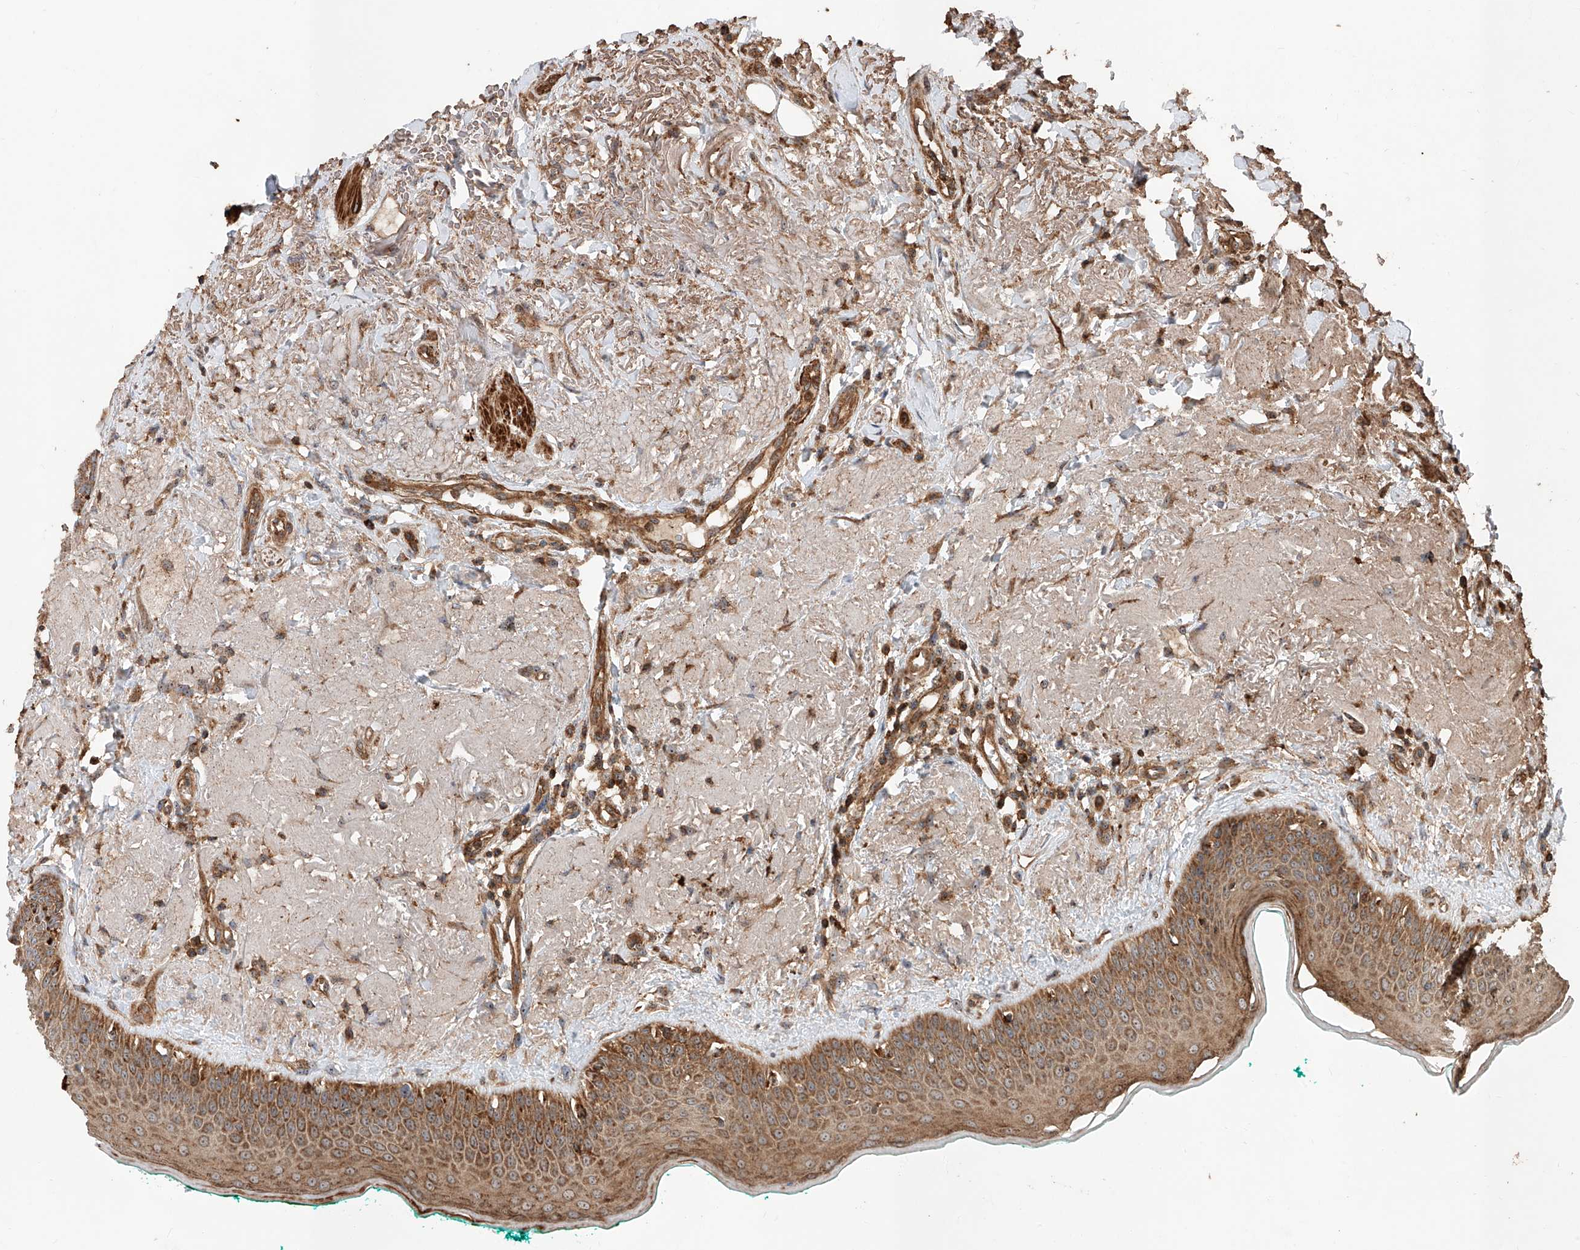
{"staining": {"intensity": "strong", "quantity": ">75%", "location": "cytoplasmic/membranous"}, "tissue": "oral mucosa", "cell_type": "Squamous epithelial cells", "image_type": "normal", "snomed": [{"axis": "morphology", "description": "Normal tissue, NOS"}, {"axis": "topography", "description": "Oral tissue"}], "caption": "A brown stain labels strong cytoplasmic/membranous positivity of a protein in squamous epithelial cells of normal human oral mucosa. The staining is performed using DAB (3,3'-diaminobenzidine) brown chromogen to label protein expression. The nuclei are counter-stained blue using hematoxylin.", "gene": "PISD", "patient": {"sex": "female", "age": 70}}